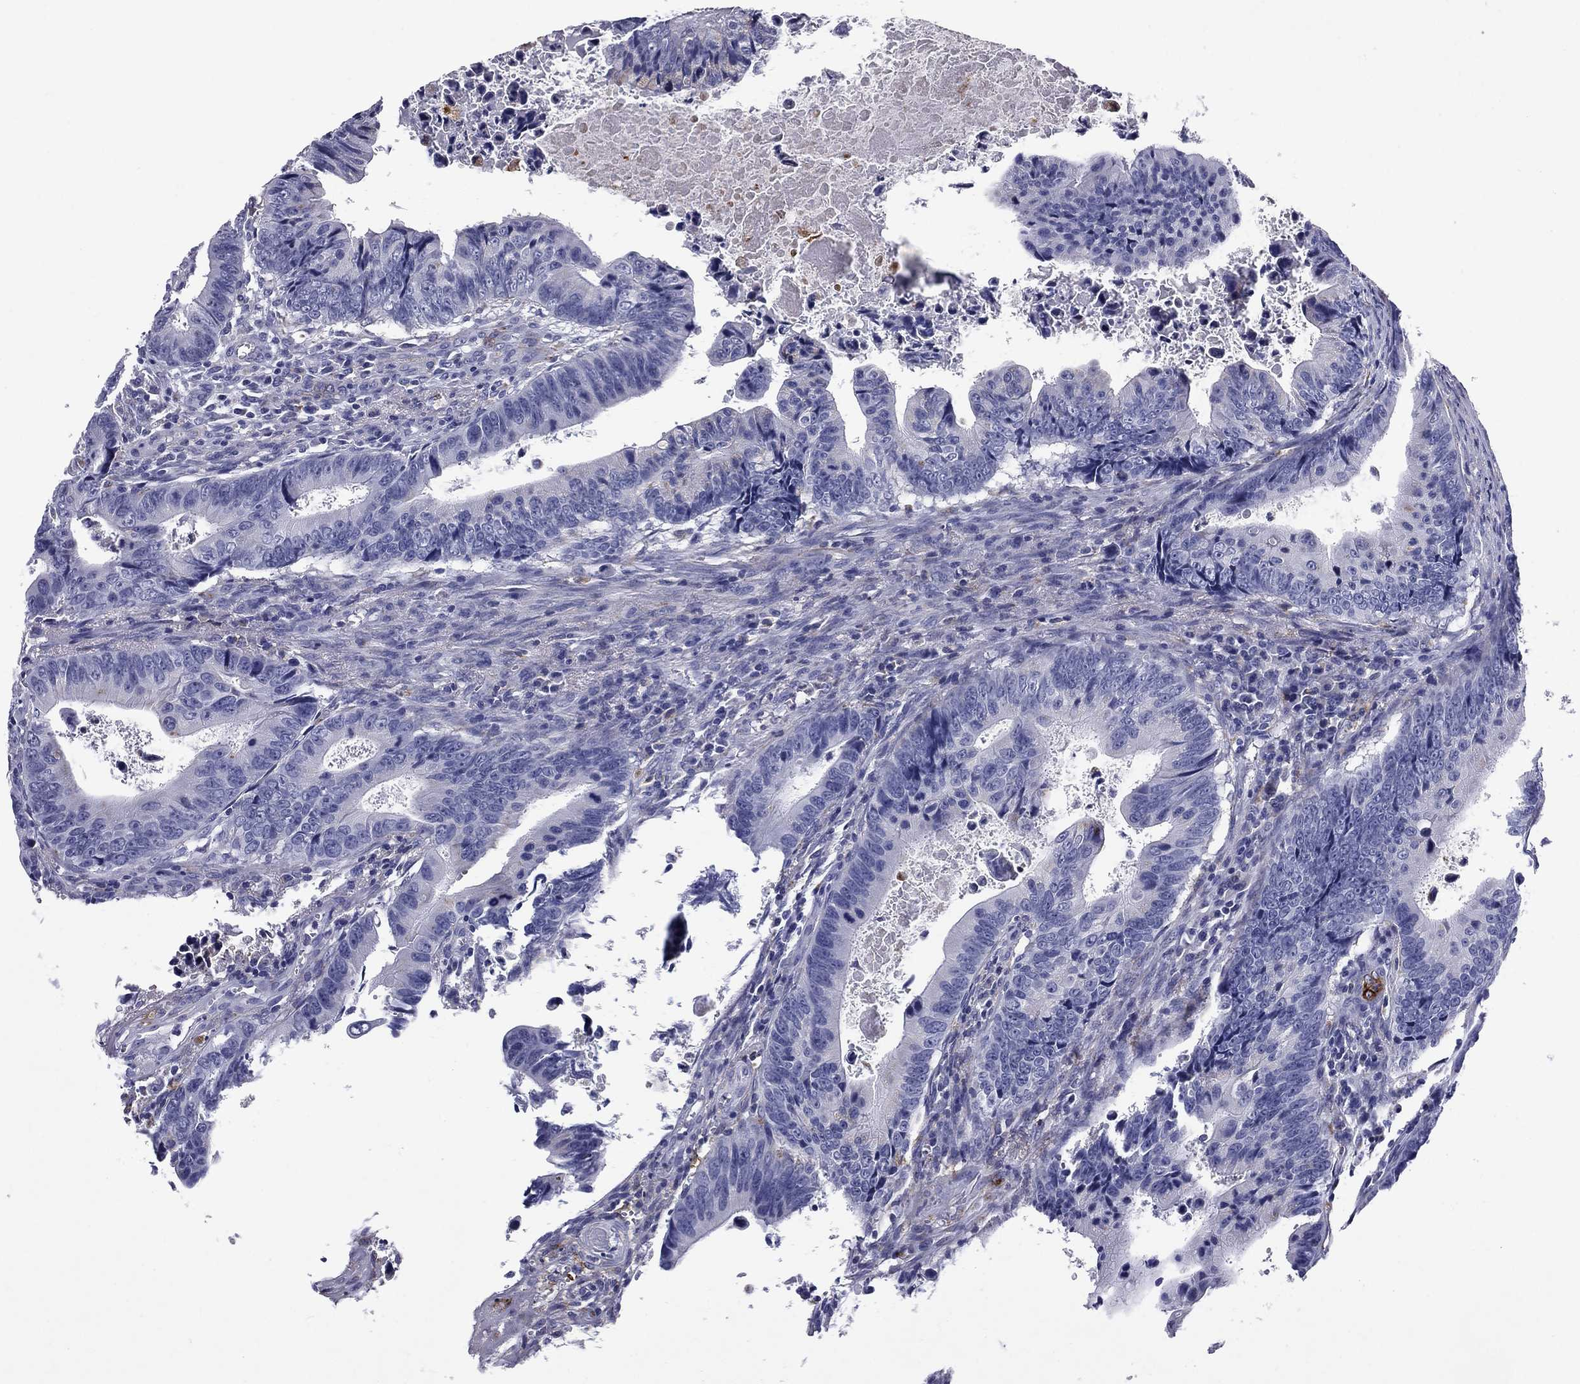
{"staining": {"intensity": "negative", "quantity": "none", "location": "none"}, "tissue": "colorectal cancer", "cell_type": "Tumor cells", "image_type": "cancer", "snomed": [{"axis": "morphology", "description": "Adenocarcinoma, NOS"}, {"axis": "topography", "description": "Colon"}], "caption": "IHC photomicrograph of neoplastic tissue: colorectal adenocarcinoma stained with DAB exhibits no significant protein expression in tumor cells. Nuclei are stained in blue.", "gene": "MADCAM1", "patient": {"sex": "female", "age": 87}}